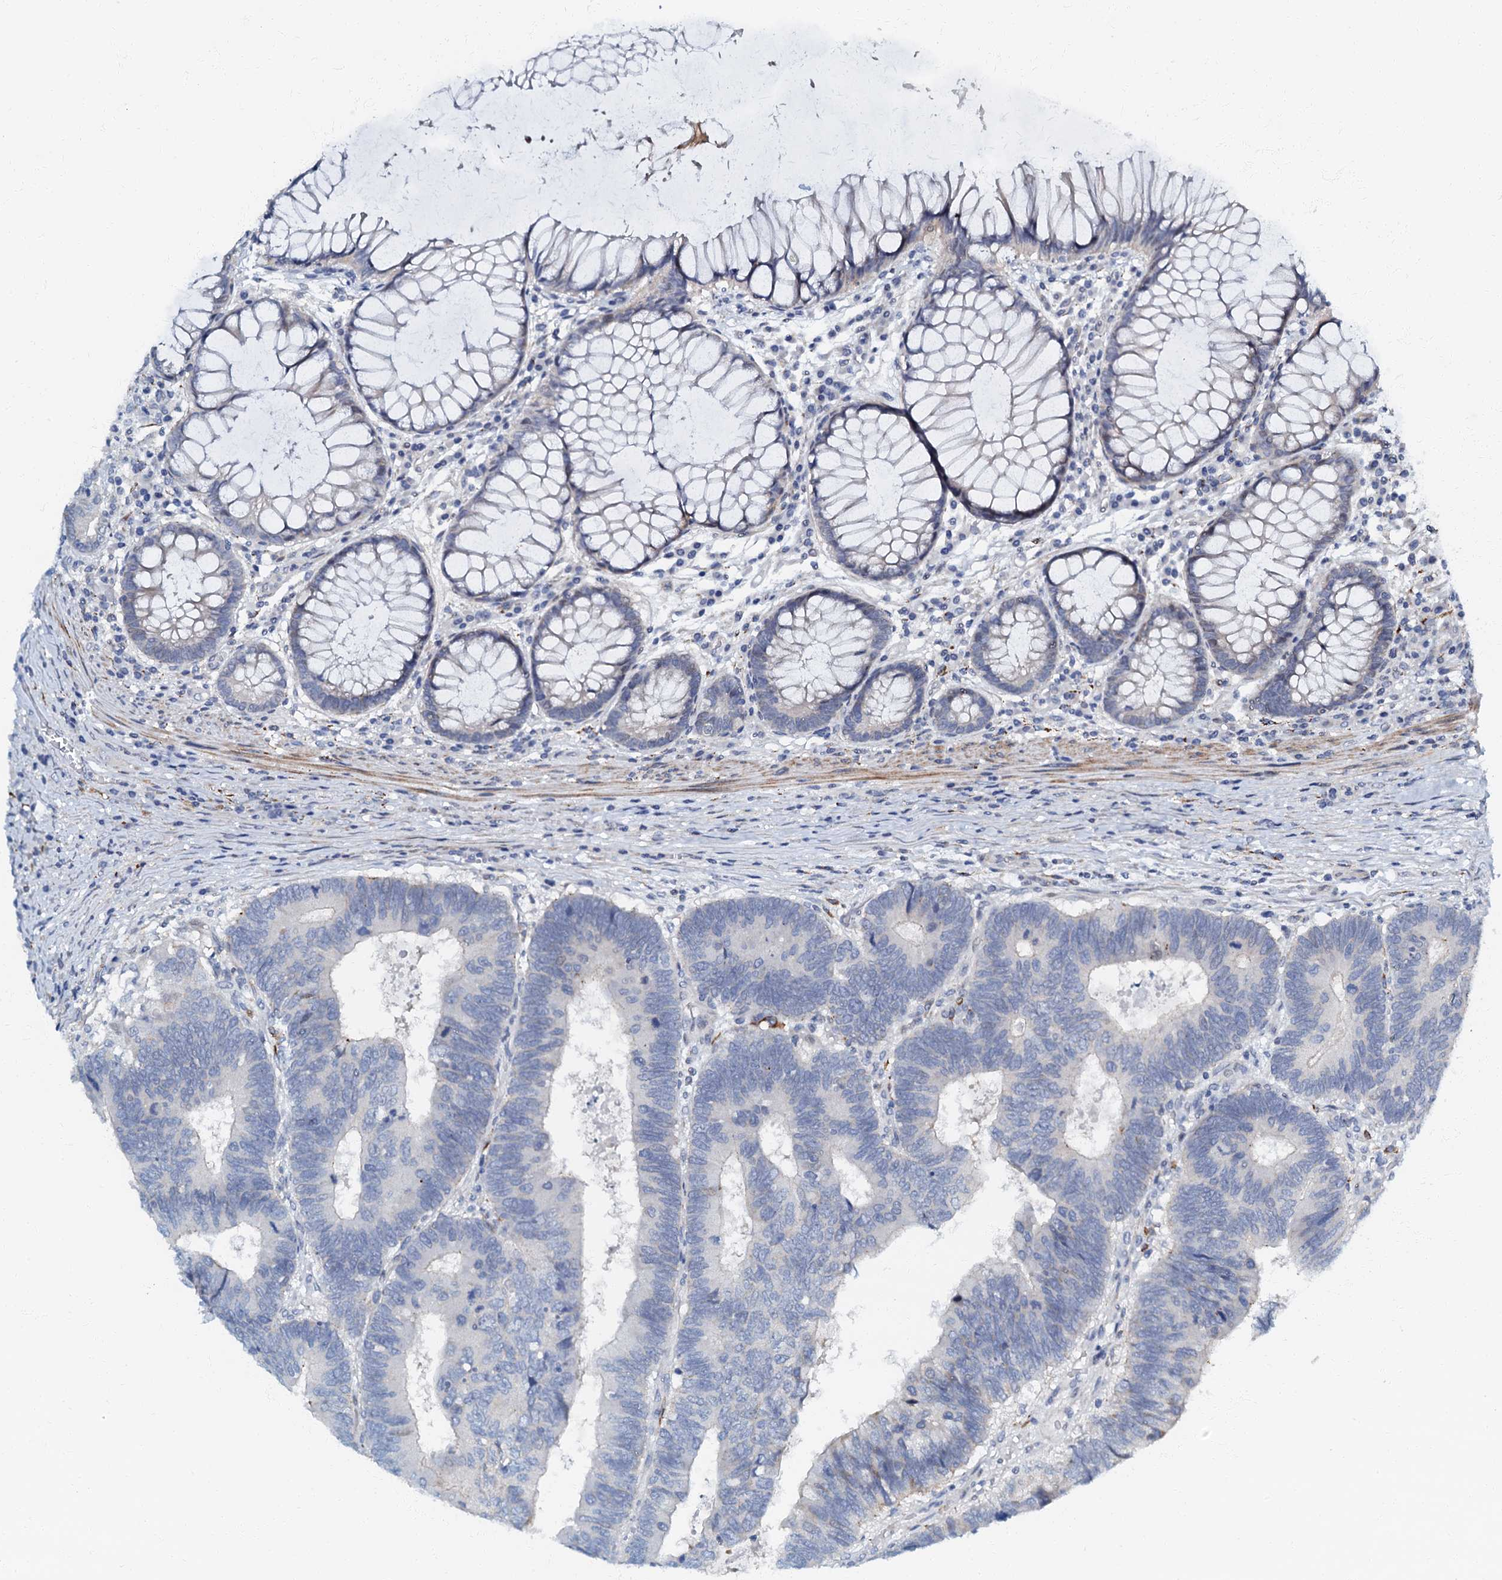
{"staining": {"intensity": "negative", "quantity": "none", "location": "none"}, "tissue": "colorectal cancer", "cell_type": "Tumor cells", "image_type": "cancer", "snomed": [{"axis": "morphology", "description": "Adenocarcinoma, NOS"}, {"axis": "topography", "description": "Colon"}], "caption": "Tumor cells show no significant protein positivity in adenocarcinoma (colorectal). (Stains: DAB immunohistochemistry with hematoxylin counter stain, Microscopy: brightfield microscopy at high magnification).", "gene": "OLAH", "patient": {"sex": "female", "age": 67}}